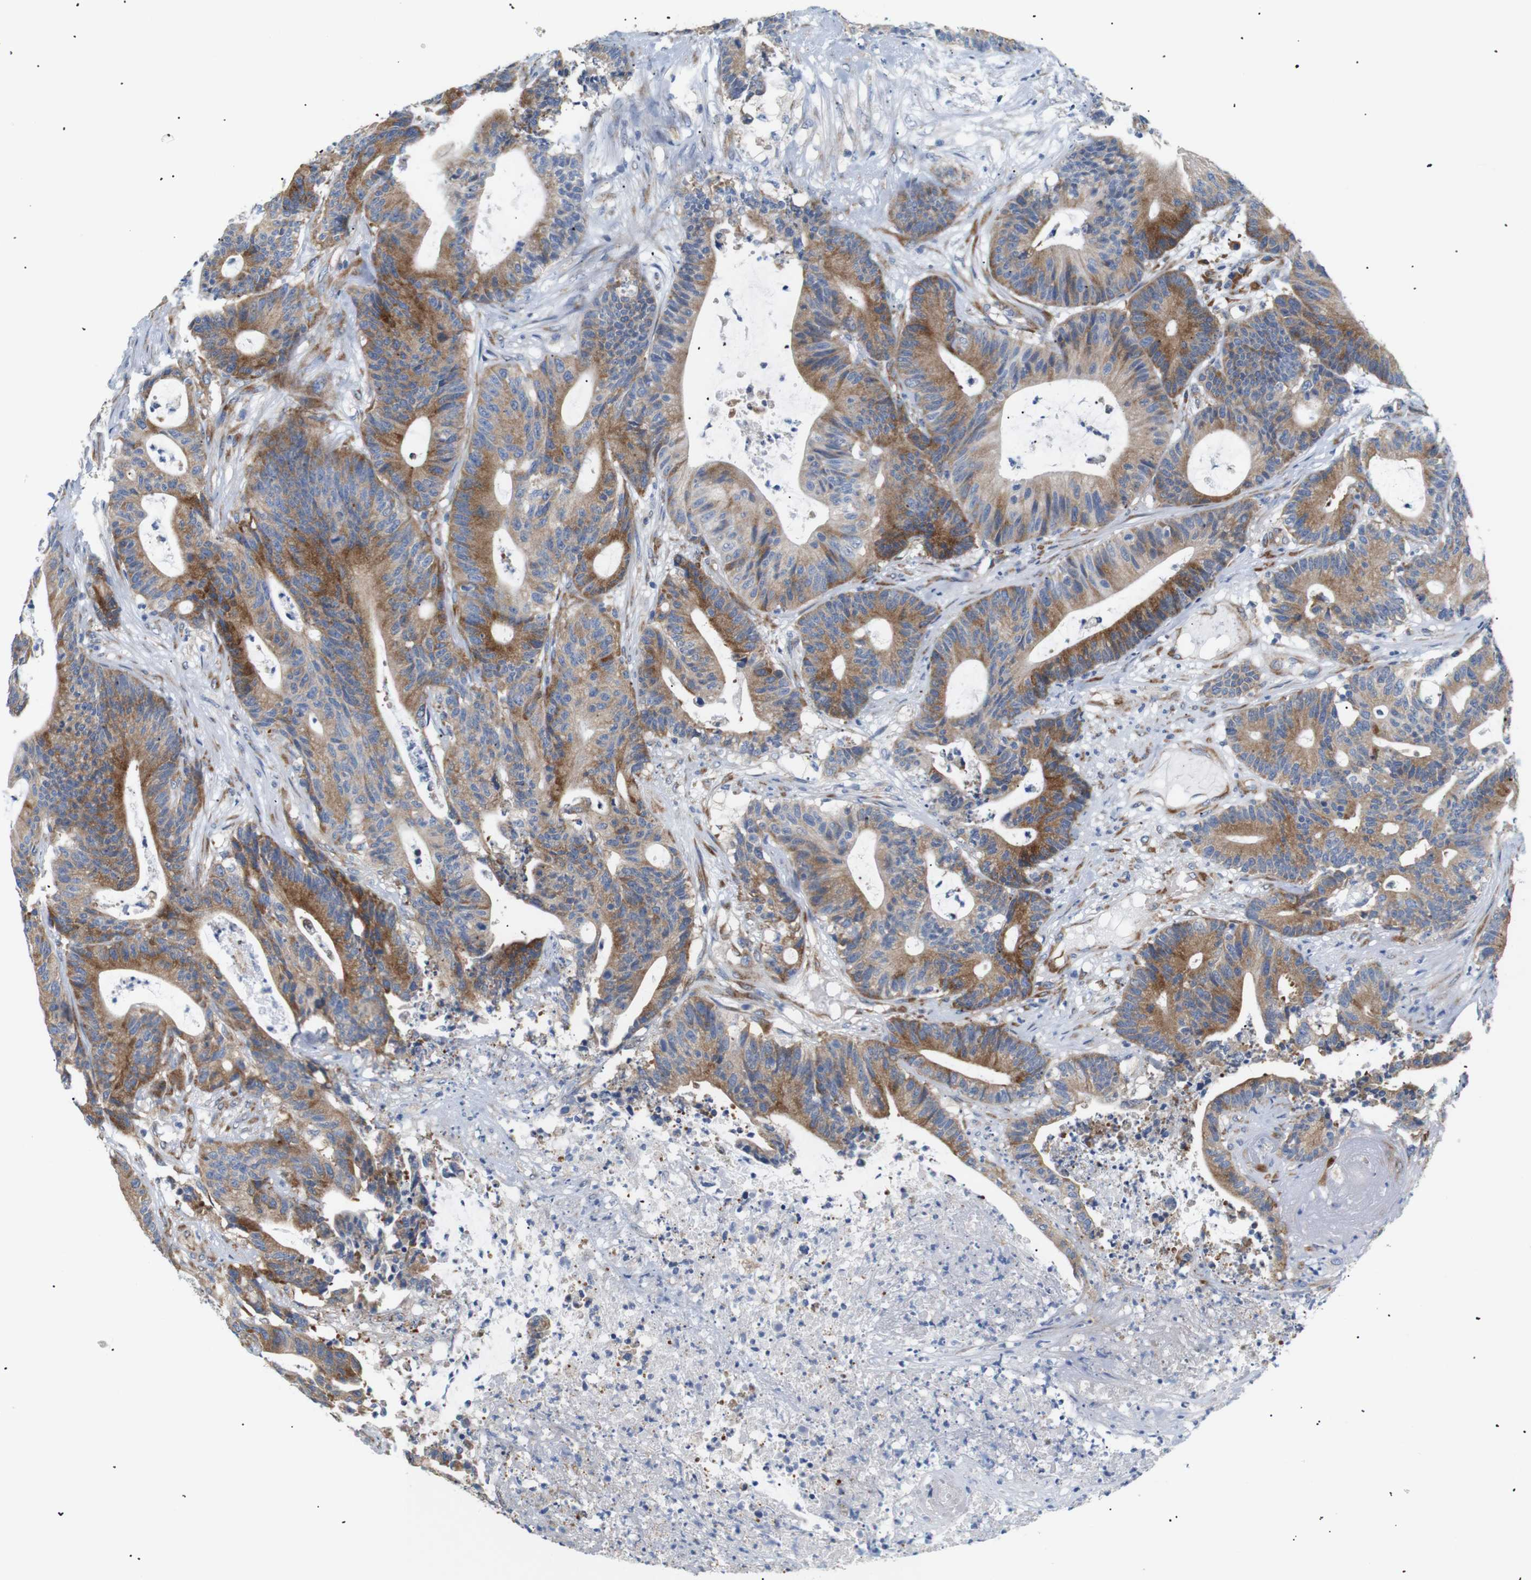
{"staining": {"intensity": "moderate", "quantity": ">75%", "location": "cytoplasmic/membranous"}, "tissue": "colorectal cancer", "cell_type": "Tumor cells", "image_type": "cancer", "snomed": [{"axis": "morphology", "description": "Adenocarcinoma, NOS"}, {"axis": "topography", "description": "Colon"}], "caption": "This is a photomicrograph of immunohistochemistry staining of colorectal cancer (adenocarcinoma), which shows moderate positivity in the cytoplasmic/membranous of tumor cells.", "gene": "TRIM5", "patient": {"sex": "female", "age": 84}}